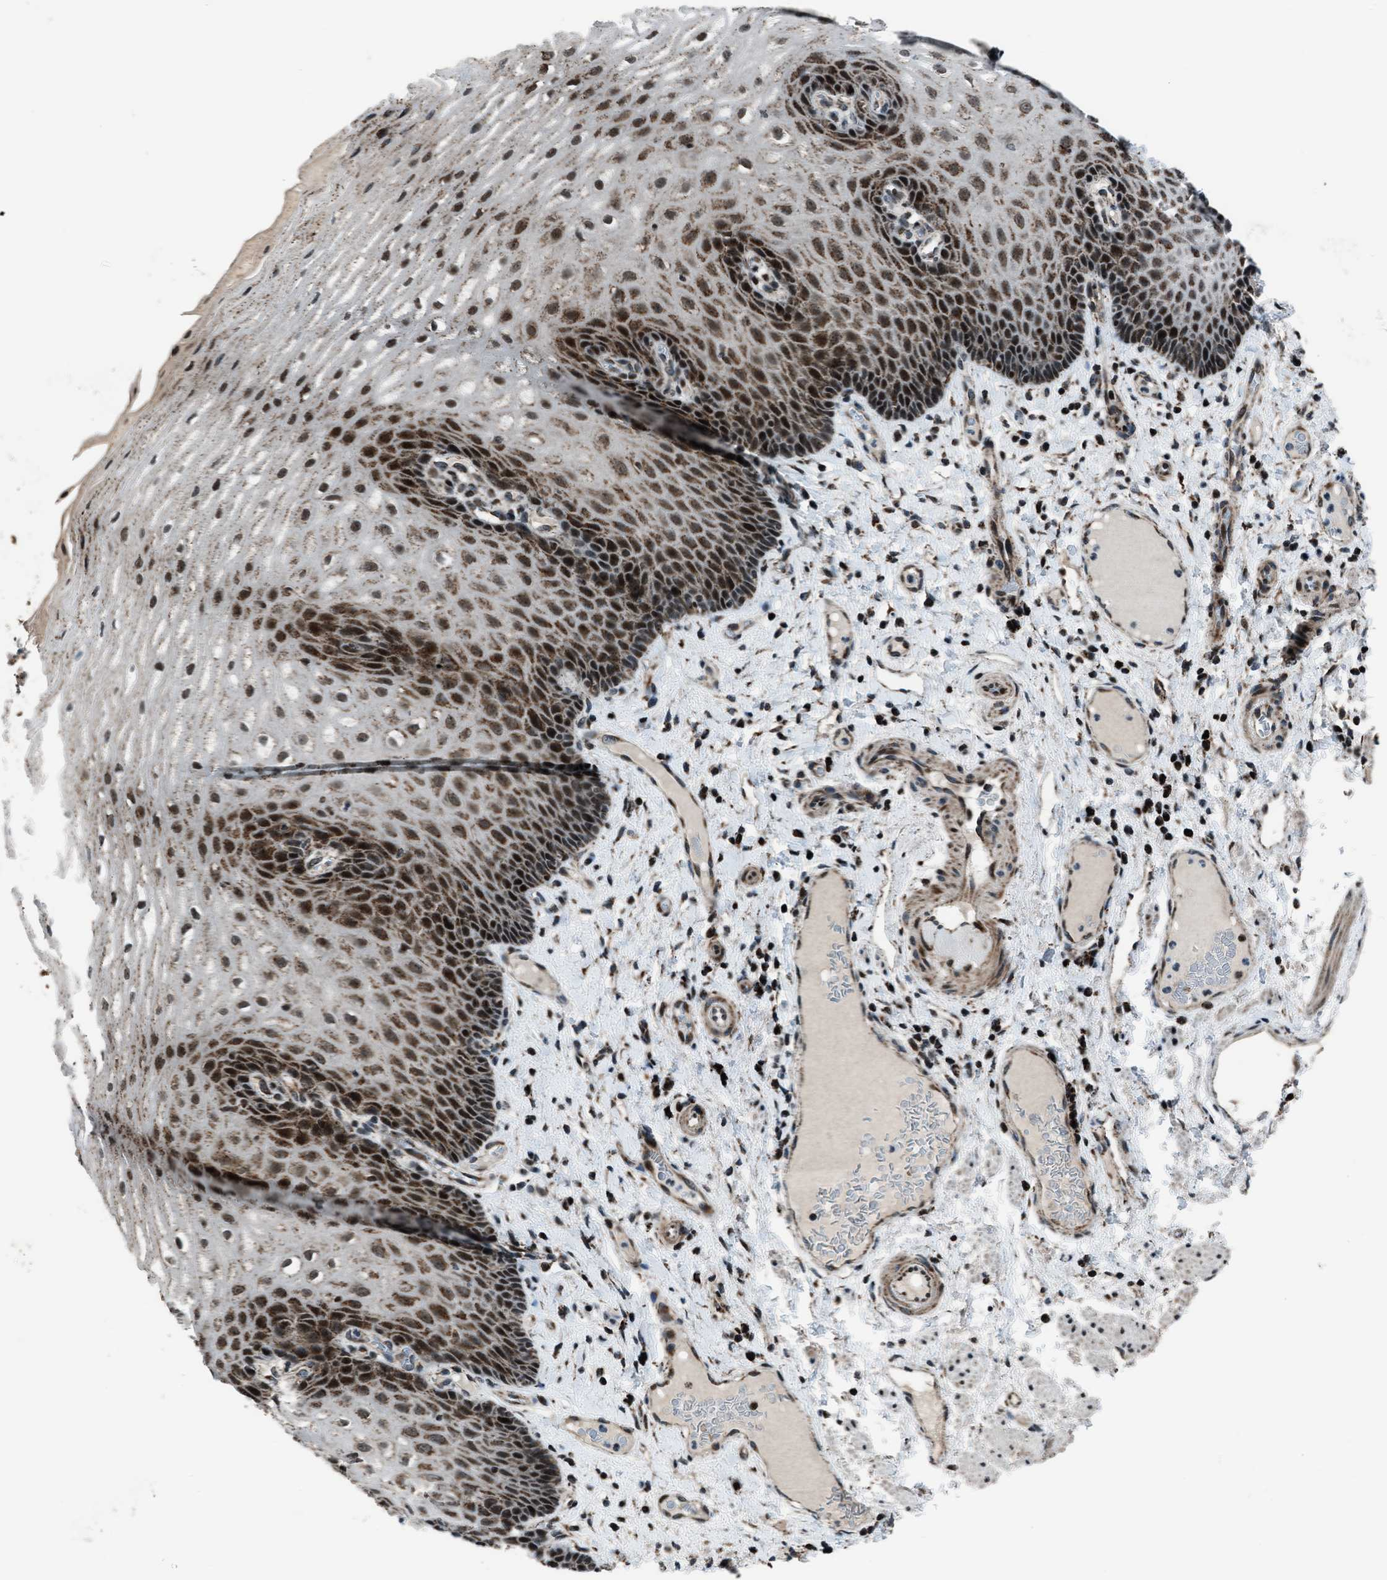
{"staining": {"intensity": "moderate", "quantity": ">75%", "location": "cytoplasmic/membranous,nuclear"}, "tissue": "esophagus", "cell_type": "Squamous epithelial cells", "image_type": "normal", "snomed": [{"axis": "morphology", "description": "Normal tissue, NOS"}, {"axis": "topography", "description": "Esophagus"}], "caption": "Esophagus stained for a protein (brown) exhibits moderate cytoplasmic/membranous,nuclear positive positivity in approximately >75% of squamous epithelial cells.", "gene": "MORC3", "patient": {"sex": "male", "age": 54}}